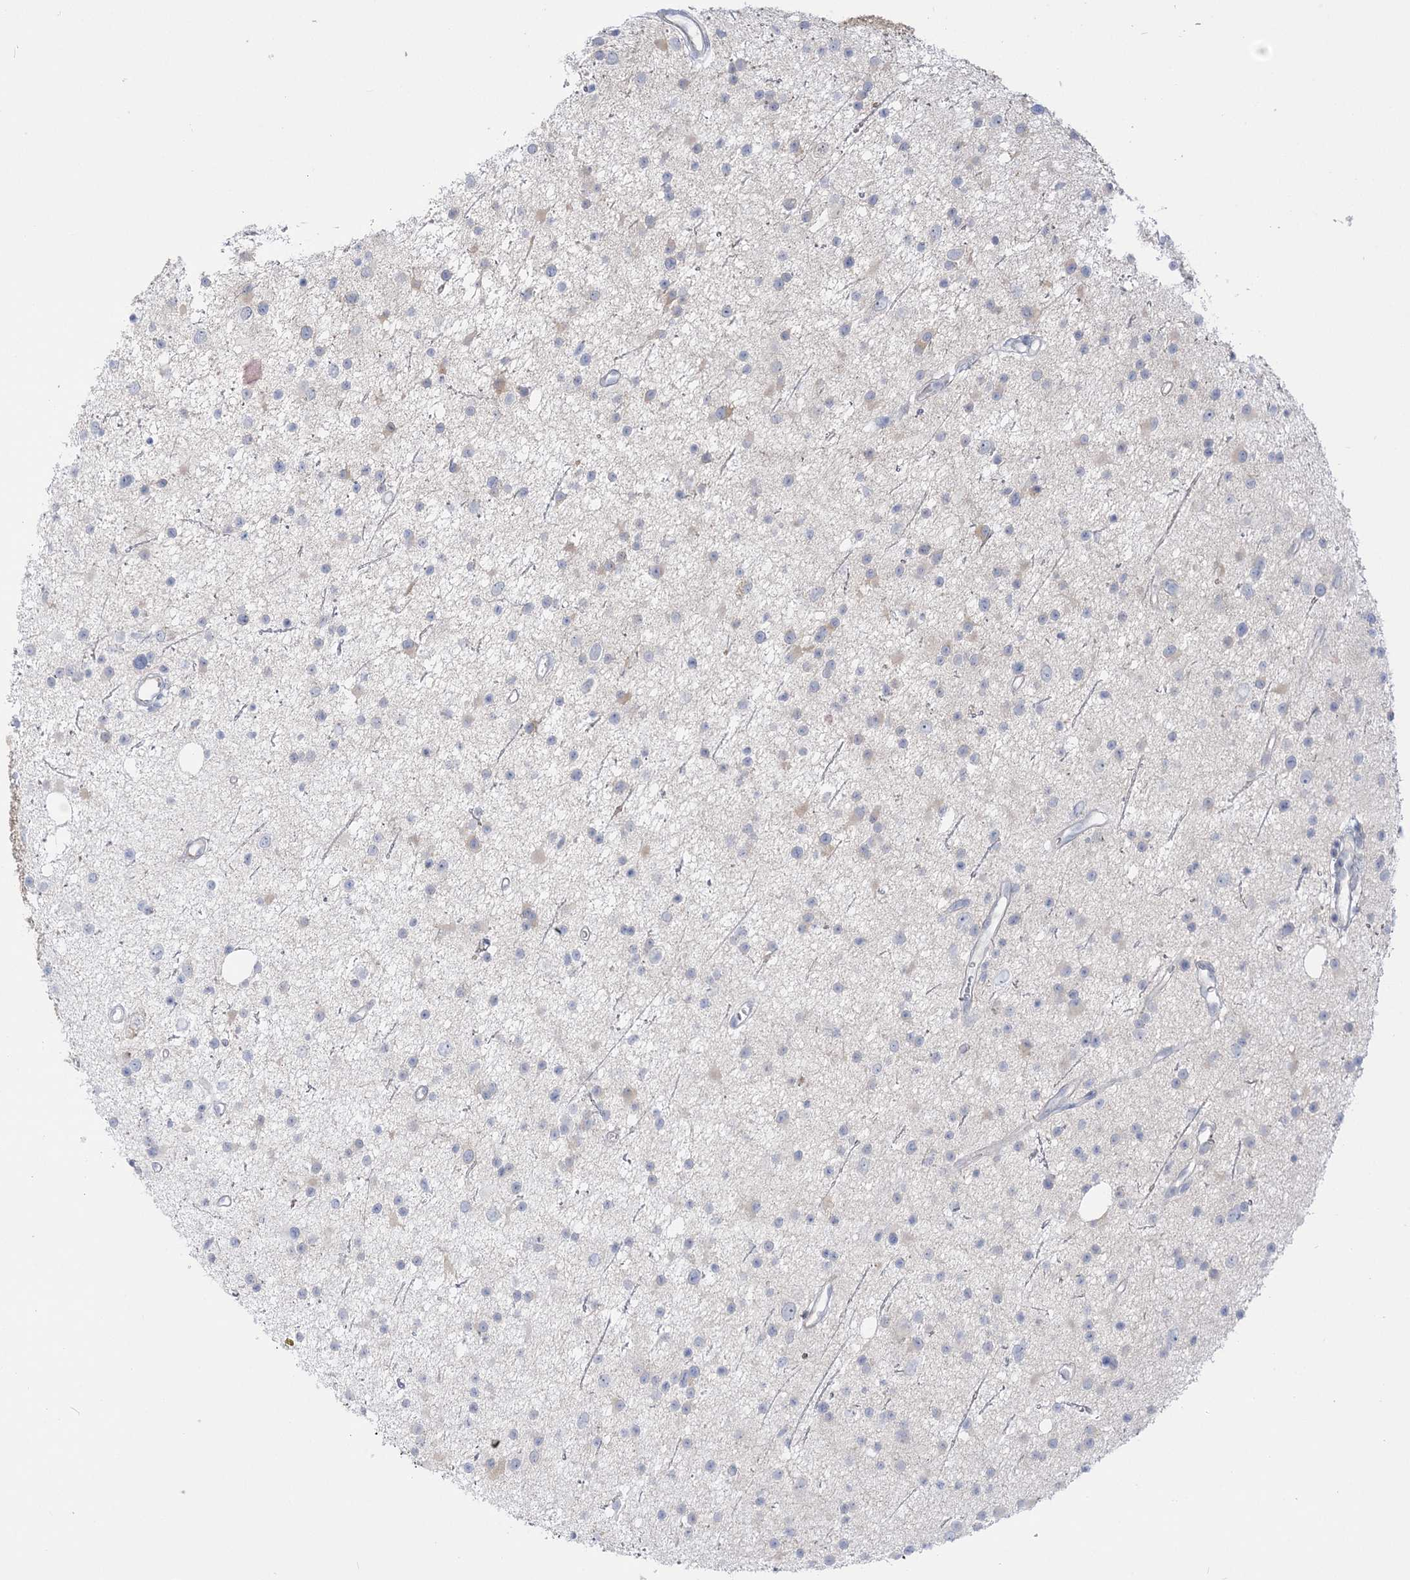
{"staining": {"intensity": "negative", "quantity": "none", "location": "none"}, "tissue": "glioma", "cell_type": "Tumor cells", "image_type": "cancer", "snomed": [{"axis": "morphology", "description": "Glioma, malignant, Low grade"}, {"axis": "topography", "description": "Cerebral cortex"}], "caption": "The photomicrograph demonstrates no significant positivity in tumor cells of malignant low-grade glioma. (DAB (3,3'-diaminobenzidine) IHC visualized using brightfield microscopy, high magnification).", "gene": "THADA", "patient": {"sex": "female", "age": 39}}